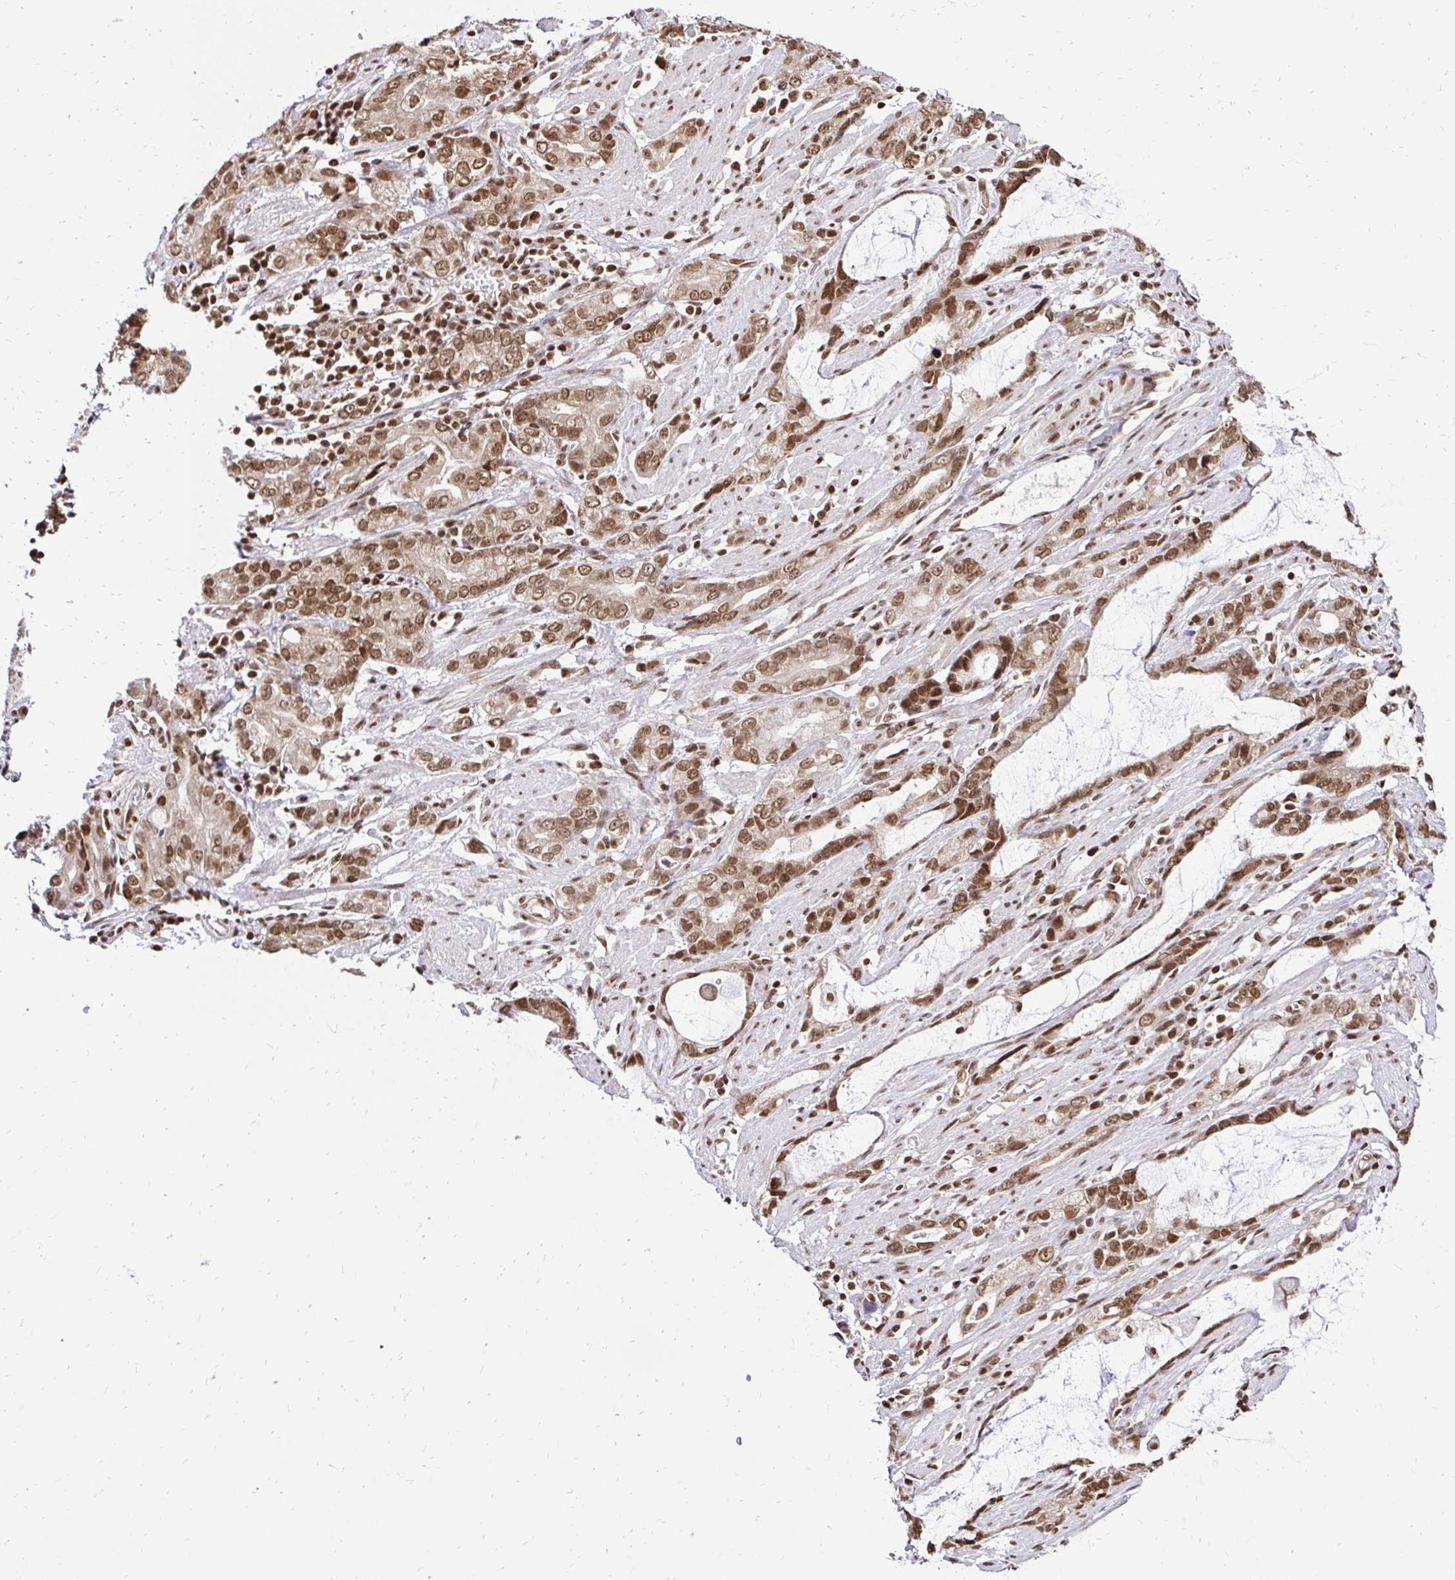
{"staining": {"intensity": "moderate", "quantity": ">75%", "location": "nuclear"}, "tissue": "stomach cancer", "cell_type": "Tumor cells", "image_type": "cancer", "snomed": [{"axis": "morphology", "description": "Adenocarcinoma, NOS"}, {"axis": "topography", "description": "Stomach"}], "caption": "High-magnification brightfield microscopy of stomach cancer (adenocarcinoma) stained with DAB (brown) and counterstained with hematoxylin (blue). tumor cells exhibit moderate nuclear expression is identified in approximately>75% of cells.", "gene": "GLYR1", "patient": {"sex": "male", "age": 55}}